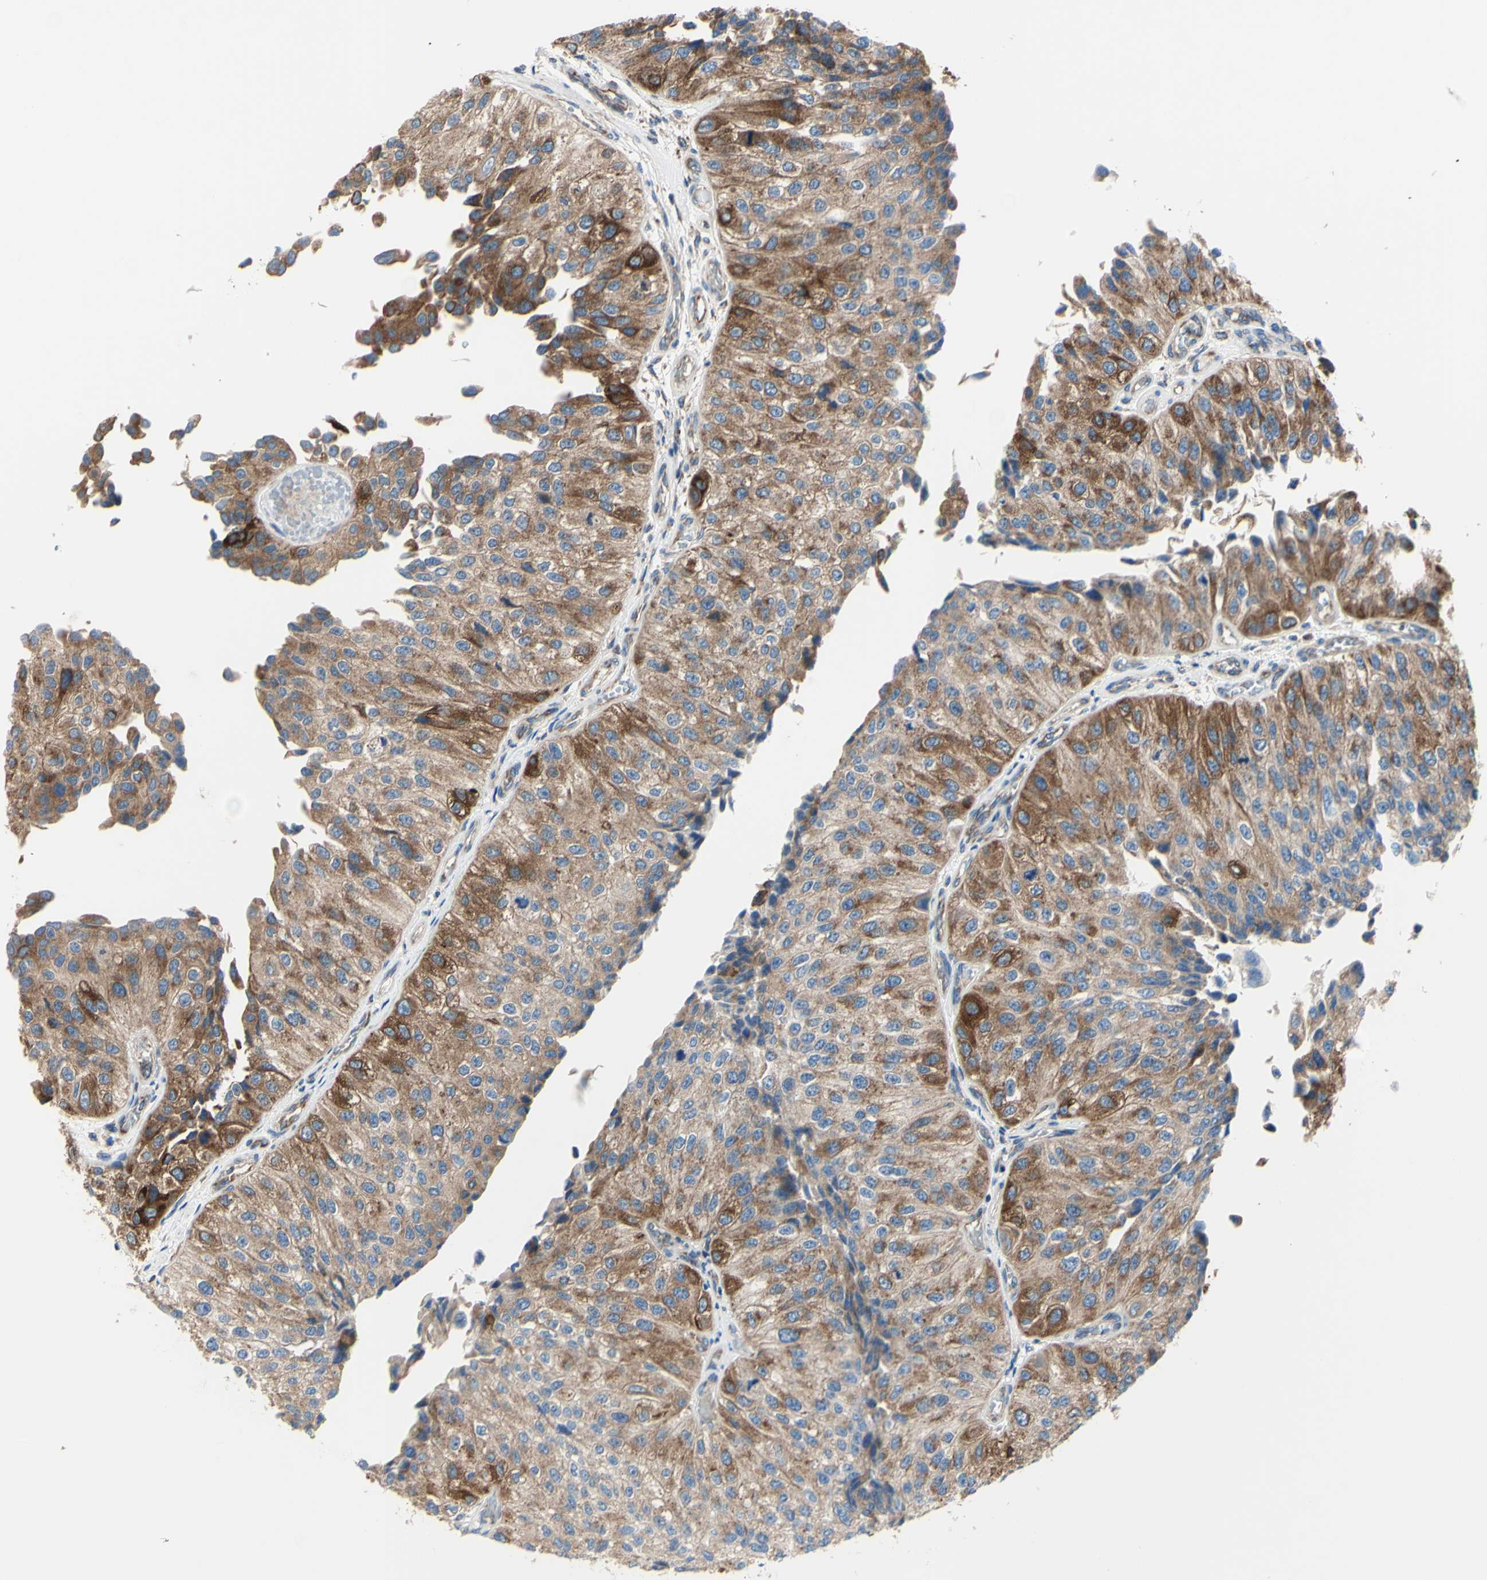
{"staining": {"intensity": "strong", "quantity": "25%-75%", "location": "cytoplasmic/membranous"}, "tissue": "urothelial cancer", "cell_type": "Tumor cells", "image_type": "cancer", "snomed": [{"axis": "morphology", "description": "Urothelial carcinoma, High grade"}, {"axis": "topography", "description": "Kidney"}, {"axis": "topography", "description": "Urinary bladder"}], "caption": "High-power microscopy captured an IHC image of urothelial cancer, revealing strong cytoplasmic/membranous staining in about 25%-75% of tumor cells.", "gene": "FMR1", "patient": {"sex": "male", "age": 77}}